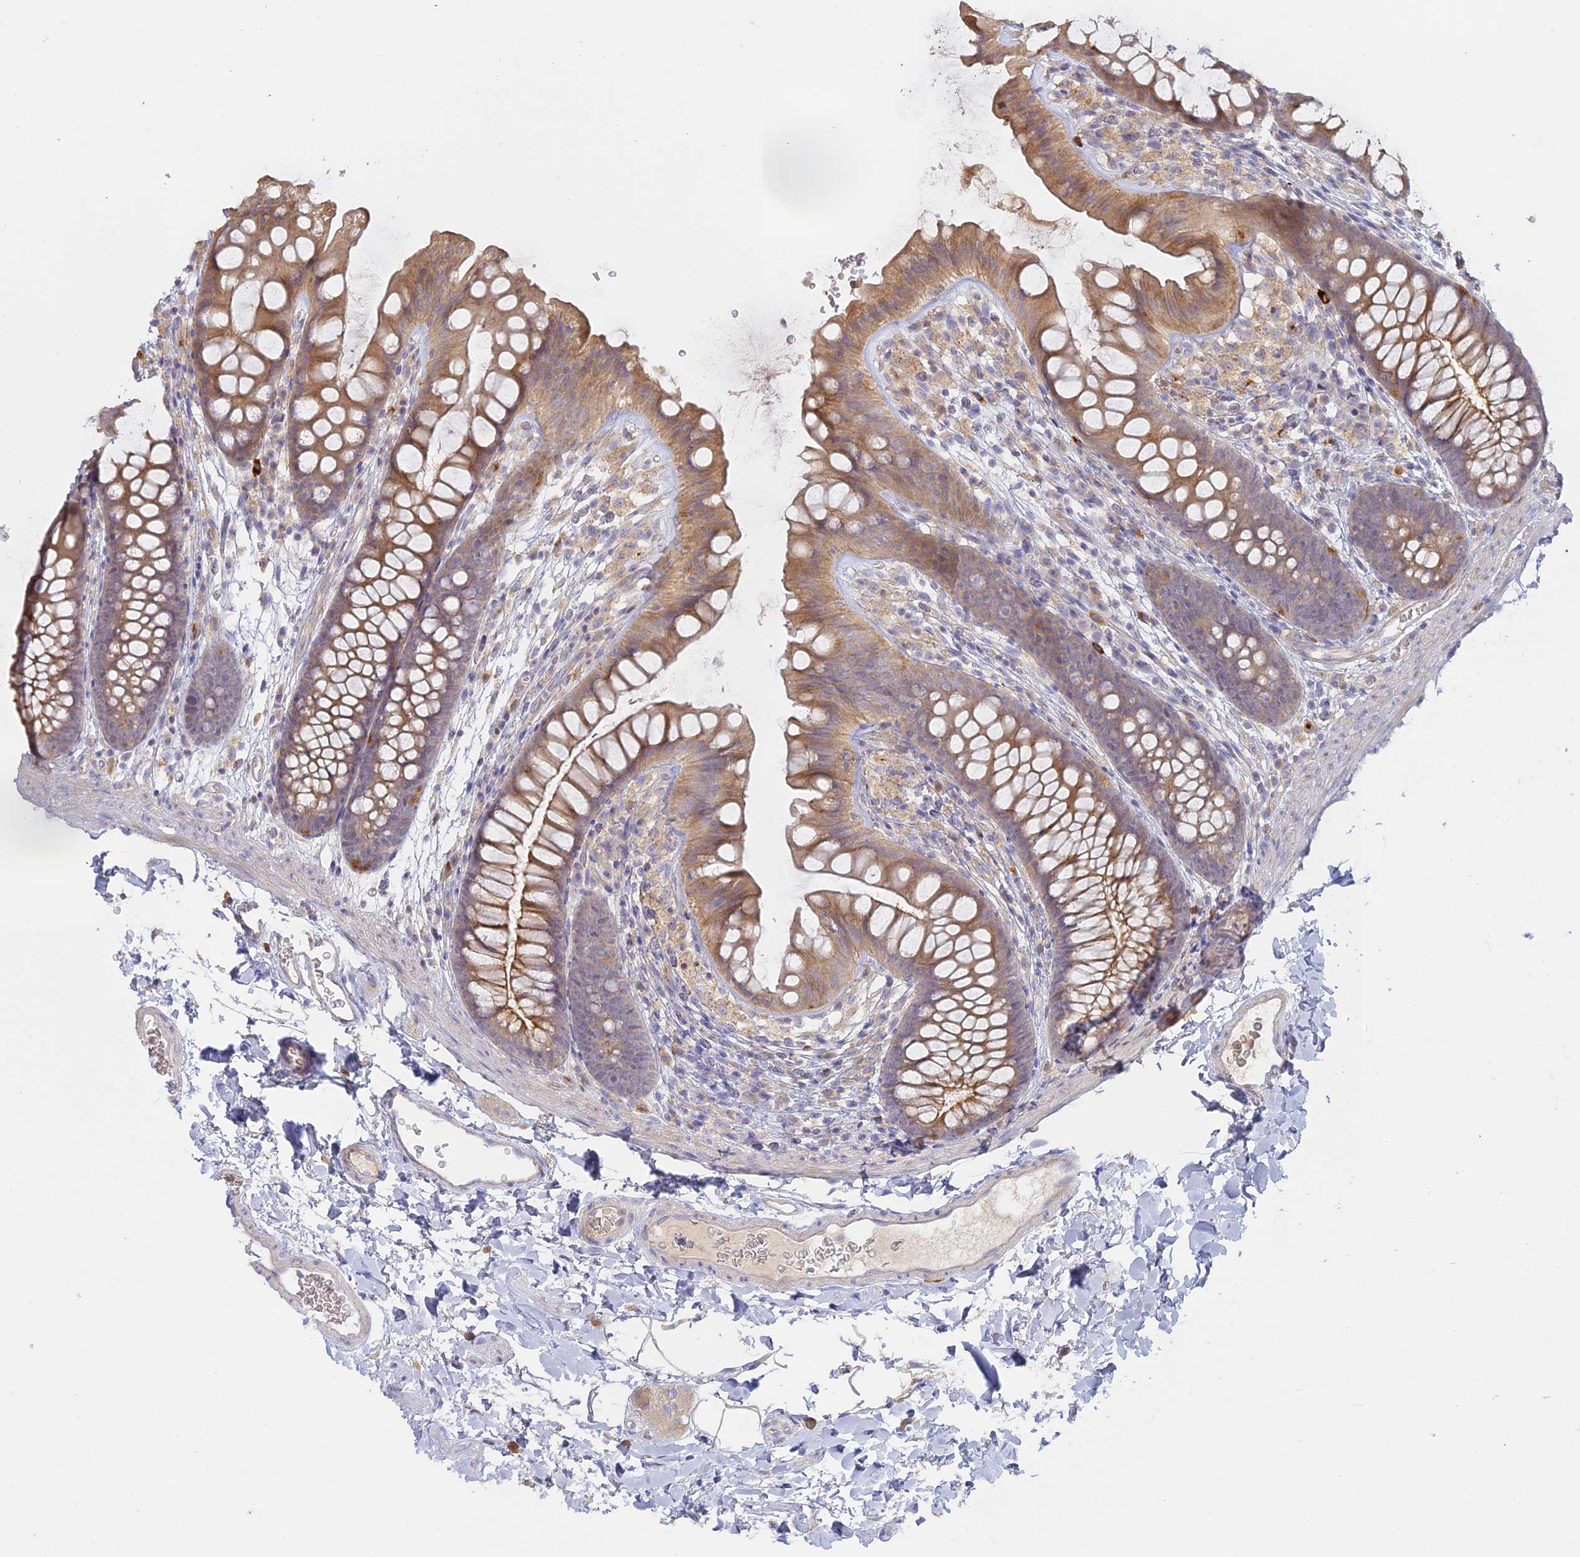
{"staining": {"intensity": "weak", "quantity": "<25%", "location": "cytoplasmic/membranous"}, "tissue": "colon", "cell_type": "Endothelial cells", "image_type": "normal", "snomed": [{"axis": "morphology", "description": "Normal tissue, NOS"}, {"axis": "topography", "description": "Colon"}], "caption": "The image exhibits no significant staining in endothelial cells of colon. Brightfield microscopy of immunohistochemistry stained with DAB (brown) and hematoxylin (blue), captured at high magnification.", "gene": "SFT2D2", "patient": {"sex": "female", "age": 62}}